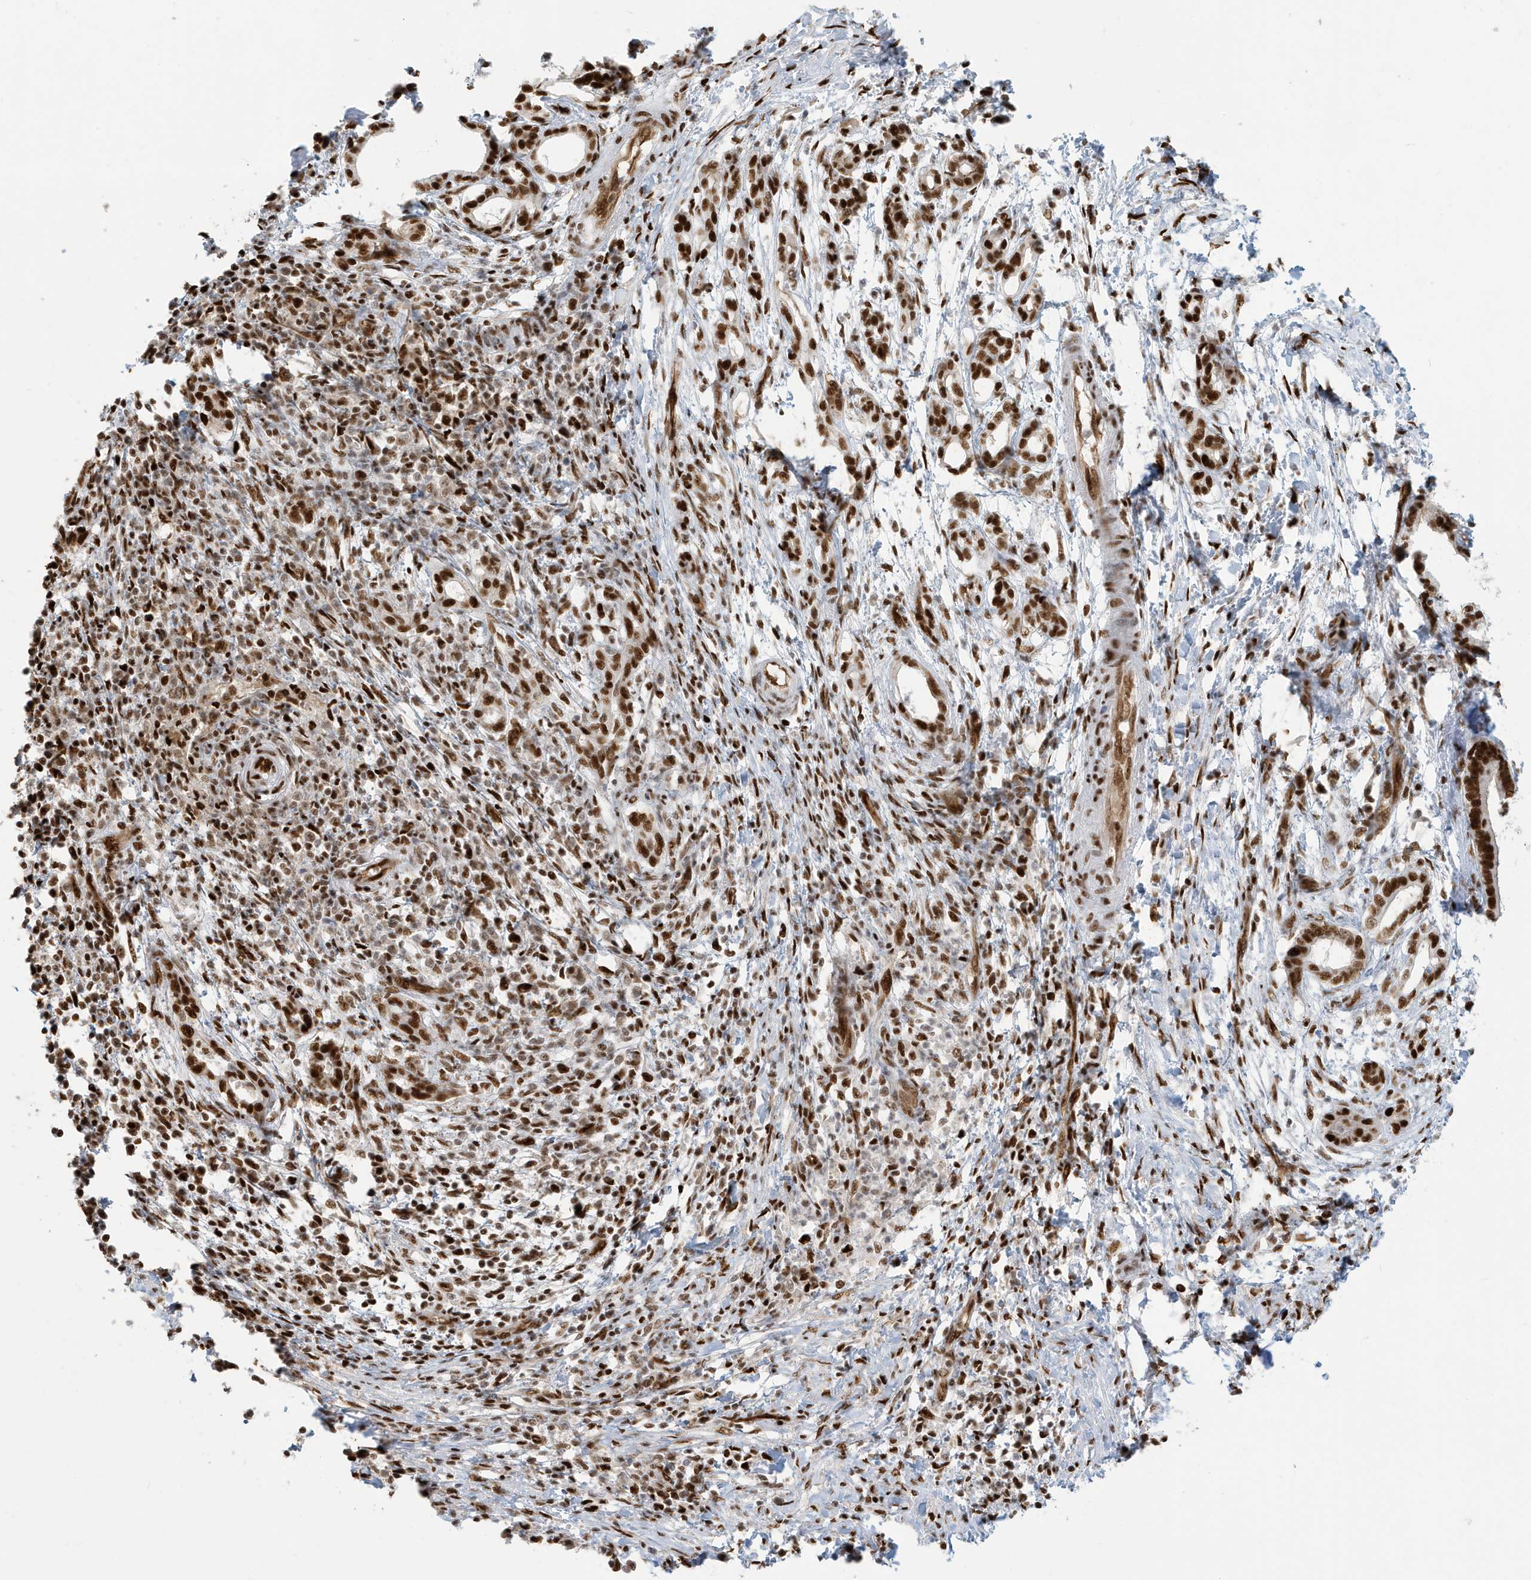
{"staining": {"intensity": "strong", "quantity": ">75%", "location": "nuclear"}, "tissue": "pancreatic cancer", "cell_type": "Tumor cells", "image_type": "cancer", "snomed": [{"axis": "morphology", "description": "Adenocarcinoma, NOS"}, {"axis": "topography", "description": "Pancreas"}], "caption": "Immunohistochemistry (IHC) (DAB) staining of human pancreatic cancer (adenocarcinoma) exhibits strong nuclear protein expression in about >75% of tumor cells.", "gene": "CKS2", "patient": {"sex": "female", "age": 55}}